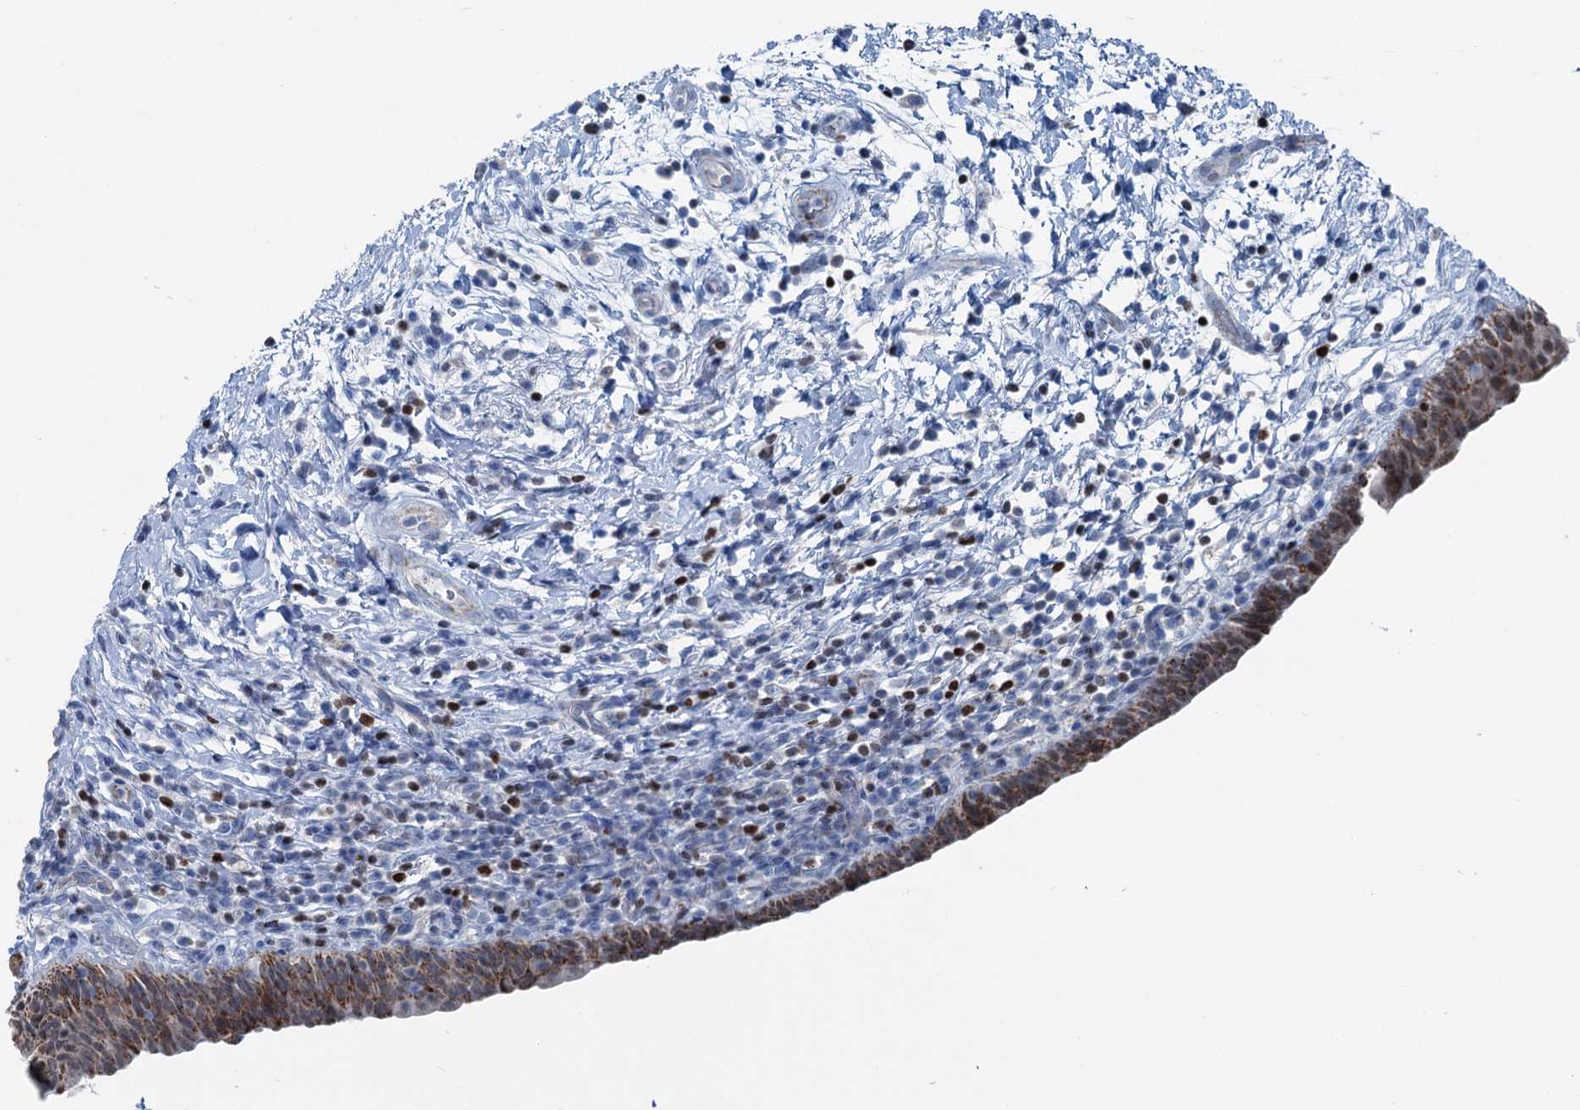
{"staining": {"intensity": "moderate", "quantity": ">75%", "location": "cytoplasmic/membranous,nuclear"}, "tissue": "urinary bladder", "cell_type": "Urothelial cells", "image_type": "normal", "snomed": [{"axis": "morphology", "description": "Normal tissue, NOS"}, {"axis": "topography", "description": "Urinary bladder"}], "caption": "Protein expression analysis of unremarkable human urinary bladder reveals moderate cytoplasmic/membranous,nuclear expression in approximately >75% of urothelial cells. Immunohistochemistry (ihc) stains the protein in brown and the nuclei are stained blue.", "gene": "ELP4", "patient": {"sex": "male", "age": 83}}